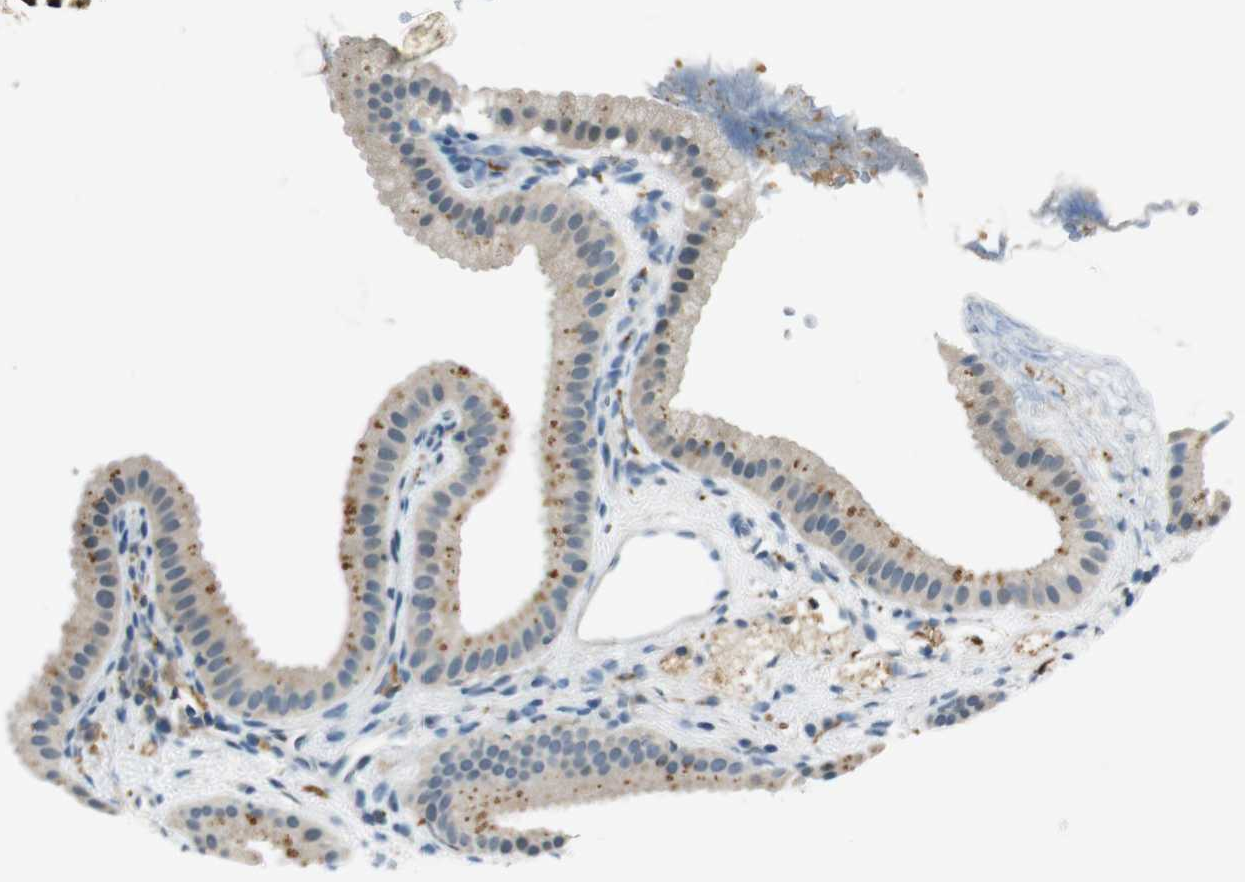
{"staining": {"intensity": "weak", "quantity": "25%-75%", "location": "cytoplasmic/membranous"}, "tissue": "gallbladder", "cell_type": "Glandular cells", "image_type": "normal", "snomed": [{"axis": "morphology", "description": "Normal tissue, NOS"}, {"axis": "topography", "description": "Gallbladder"}], "caption": "This is a photomicrograph of immunohistochemistry staining of normal gallbladder, which shows weak positivity in the cytoplasmic/membranous of glandular cells.", "gene": "MAGI2", "patient": {"sex": "female", "age": 64}}